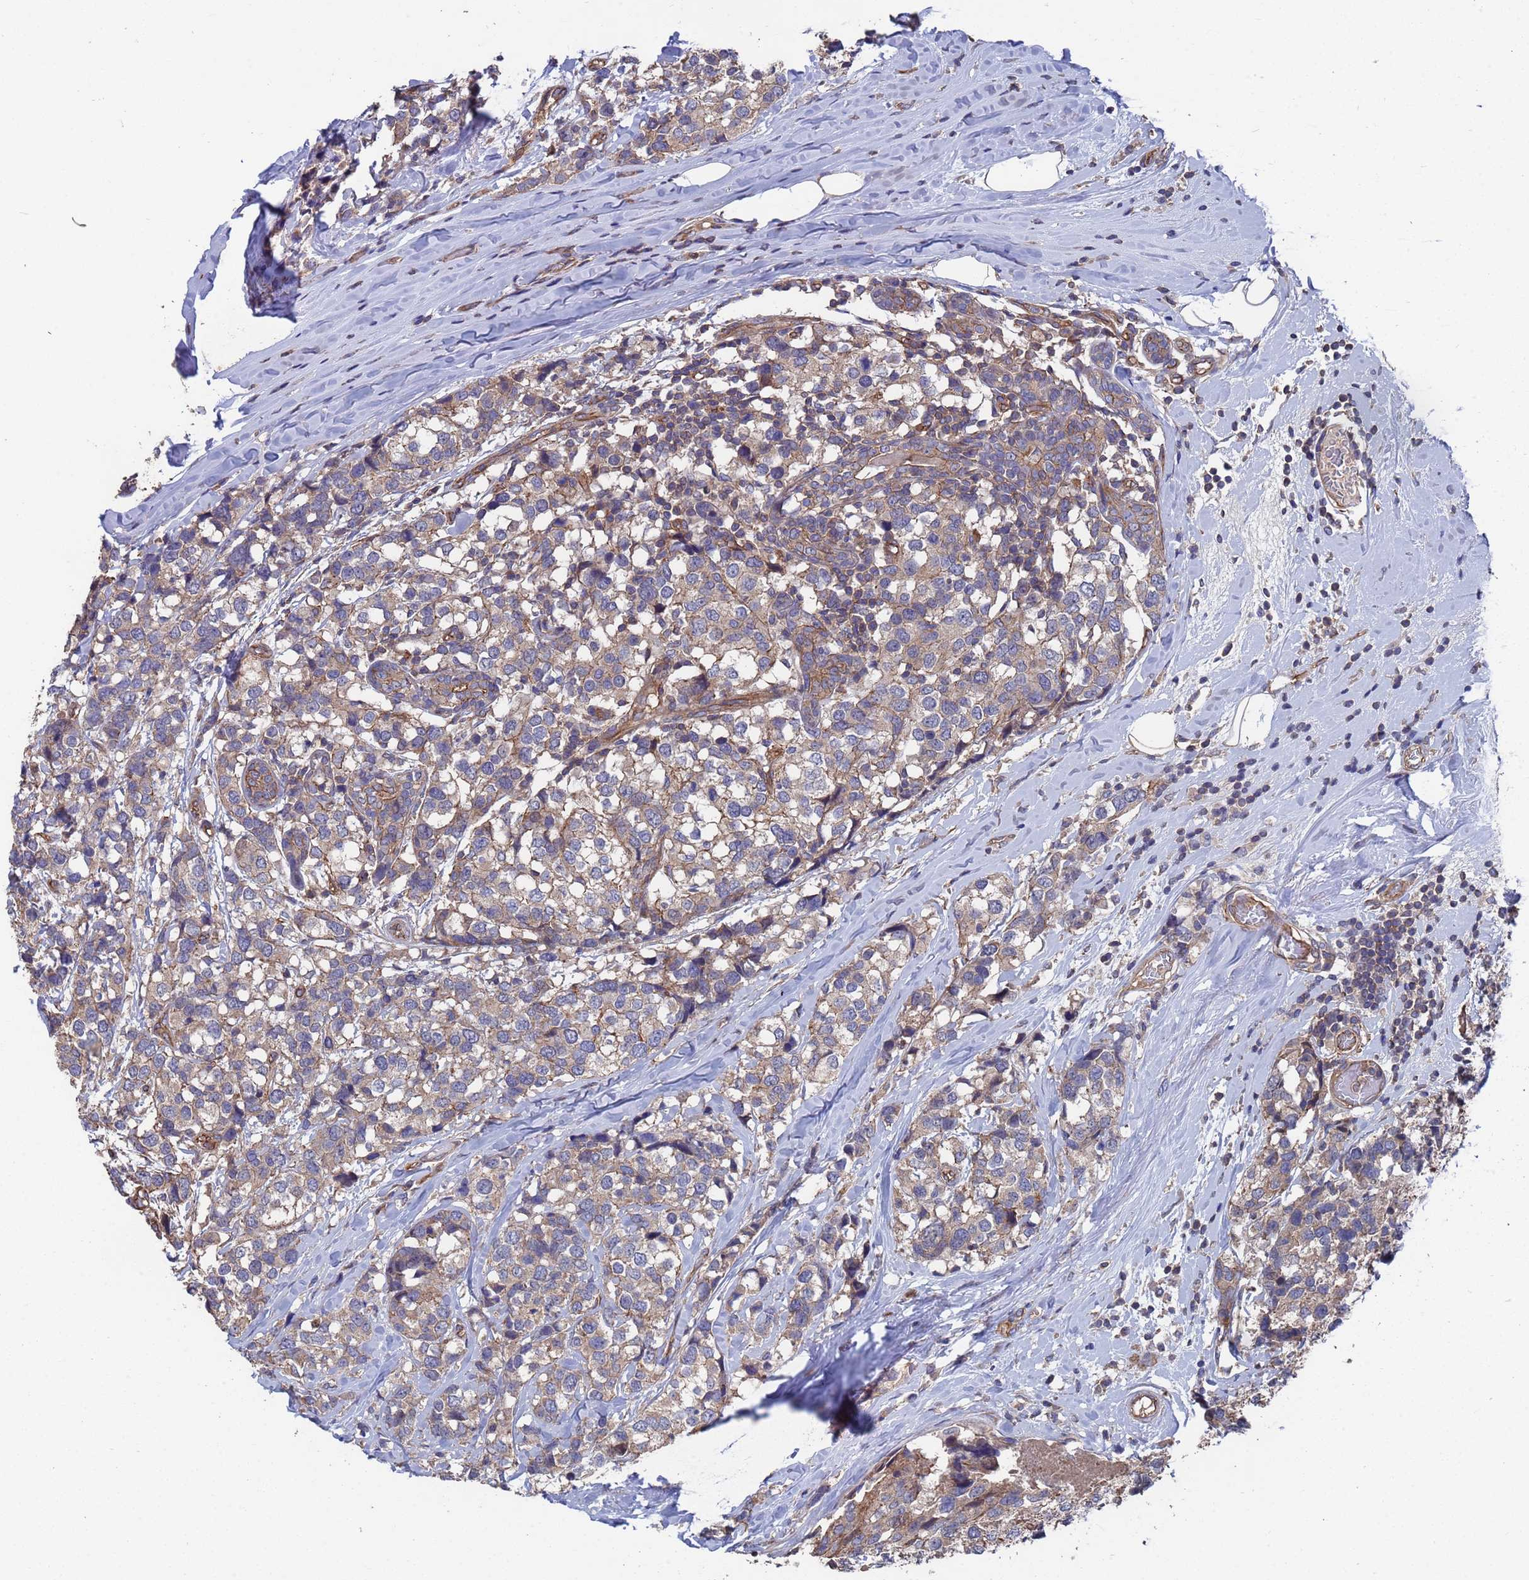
{"staining": {"intensity": "weak", "quantity": "<25%", "location": "cytoplasmic/membranous"}, "tissue": "breast cancer", "cell_type": "Tumor cells", "image_type": "cancer", "snomed": [{"axis": "morphology", "description": "Lobular carcinoma"}, {"axis": "topography", "description": "Breast"}], "caption": "Immunohistochemical staining of human breast cancer (lobular carcinoma) reveals no significant expression in tumor cells.", "gene": "NDUFAF6", "patient": {"sex": "female", "age": 59}}